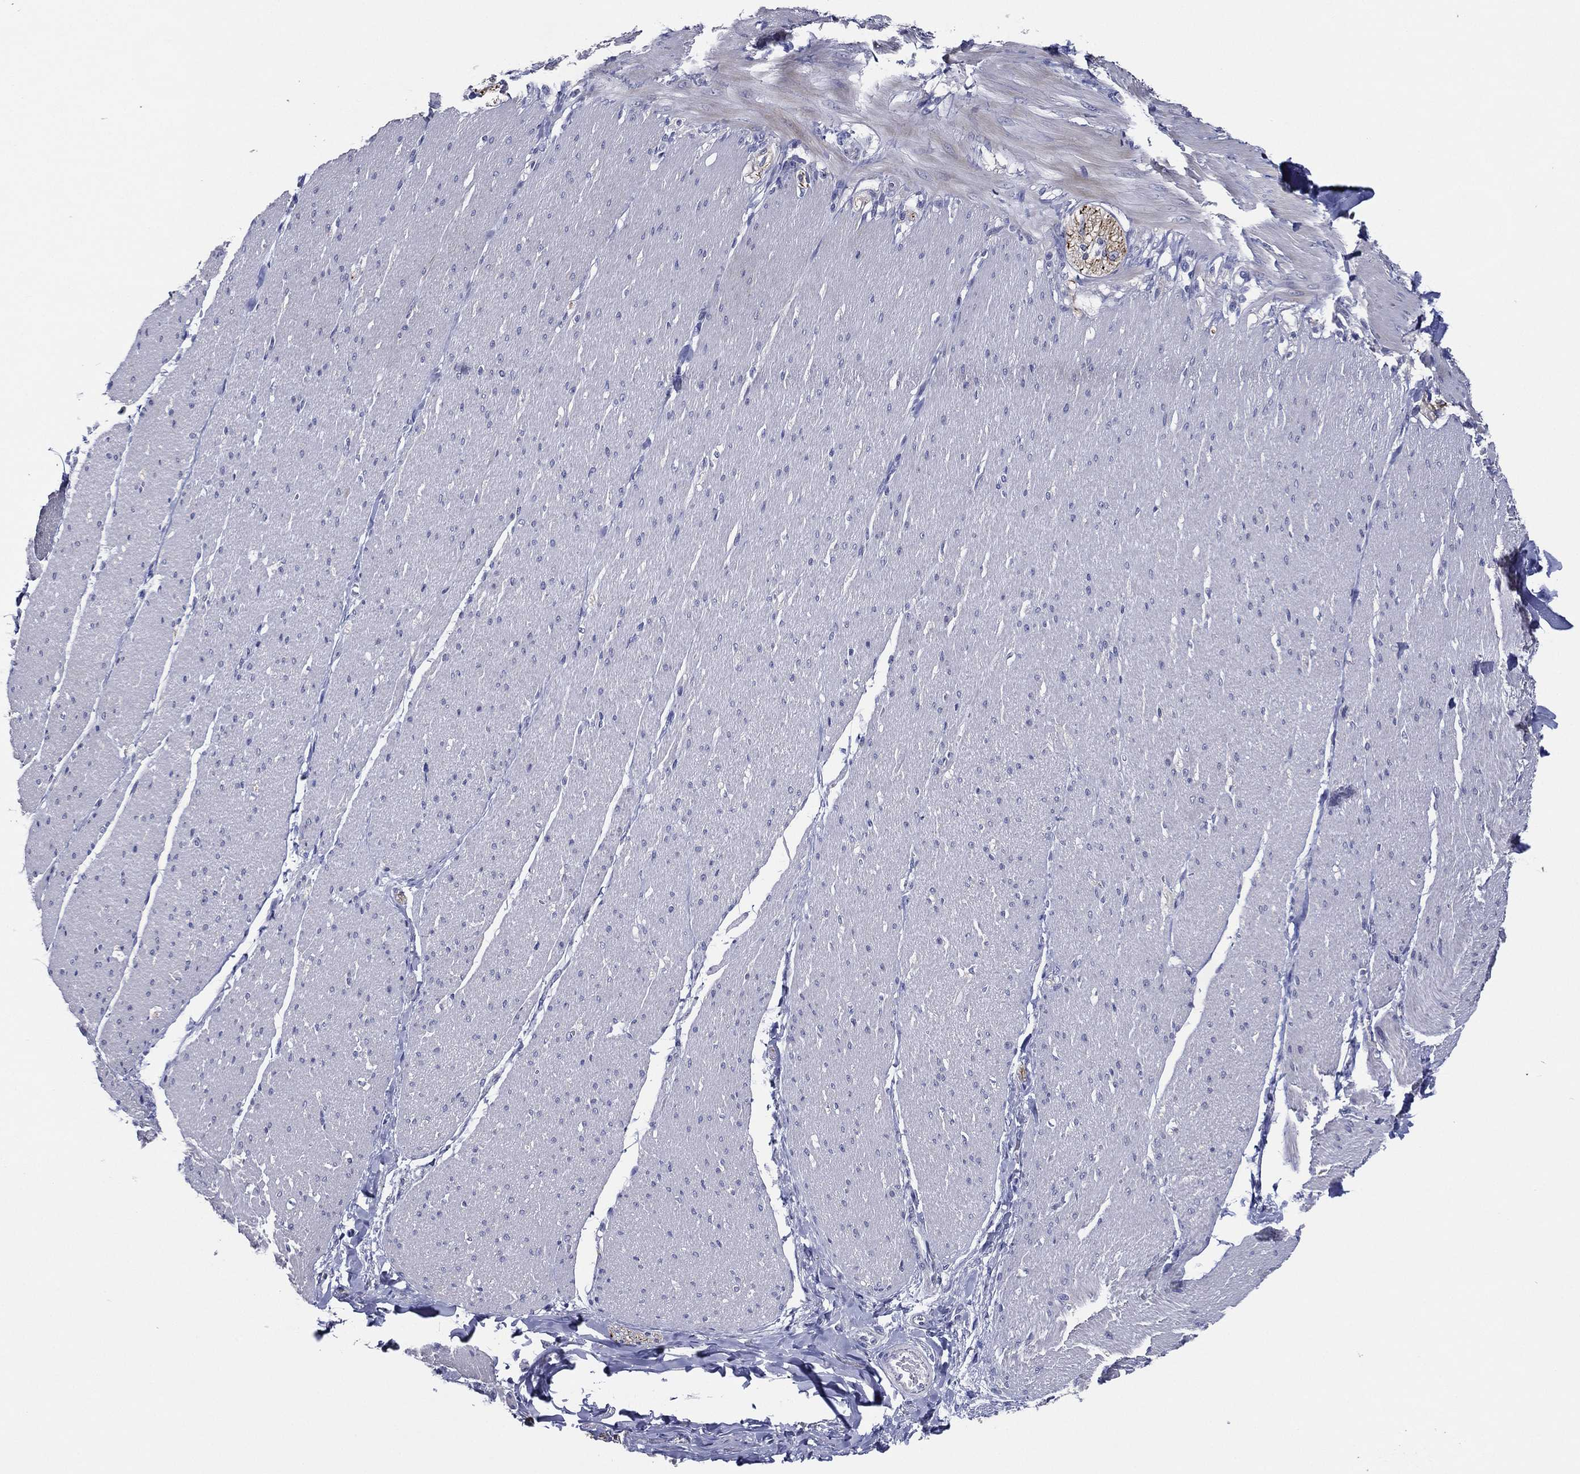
{"staining": {"intensity": "negative", "quantity": "none", "location": "none"}, "tissue": "soft tissue", "cell_type": "Fibroblasts", "image_type": "normal", "snomed": [{"axis": "morphology", "description": "Normal tissue, NOS"}, {"axis": "topography", "description": "Smooth muscle"}, {"axis": "topography", "description": "Duodenum"}, {"axis": "topography", "description": "Peripheral nerve tissue"}], "caption": "Immunohistochemical staining of unremarkable soft tissue displays no significant expression in fibroblasts.", "gene": "SLC13A4", "patient": {"sex": "female", "age": 61}}